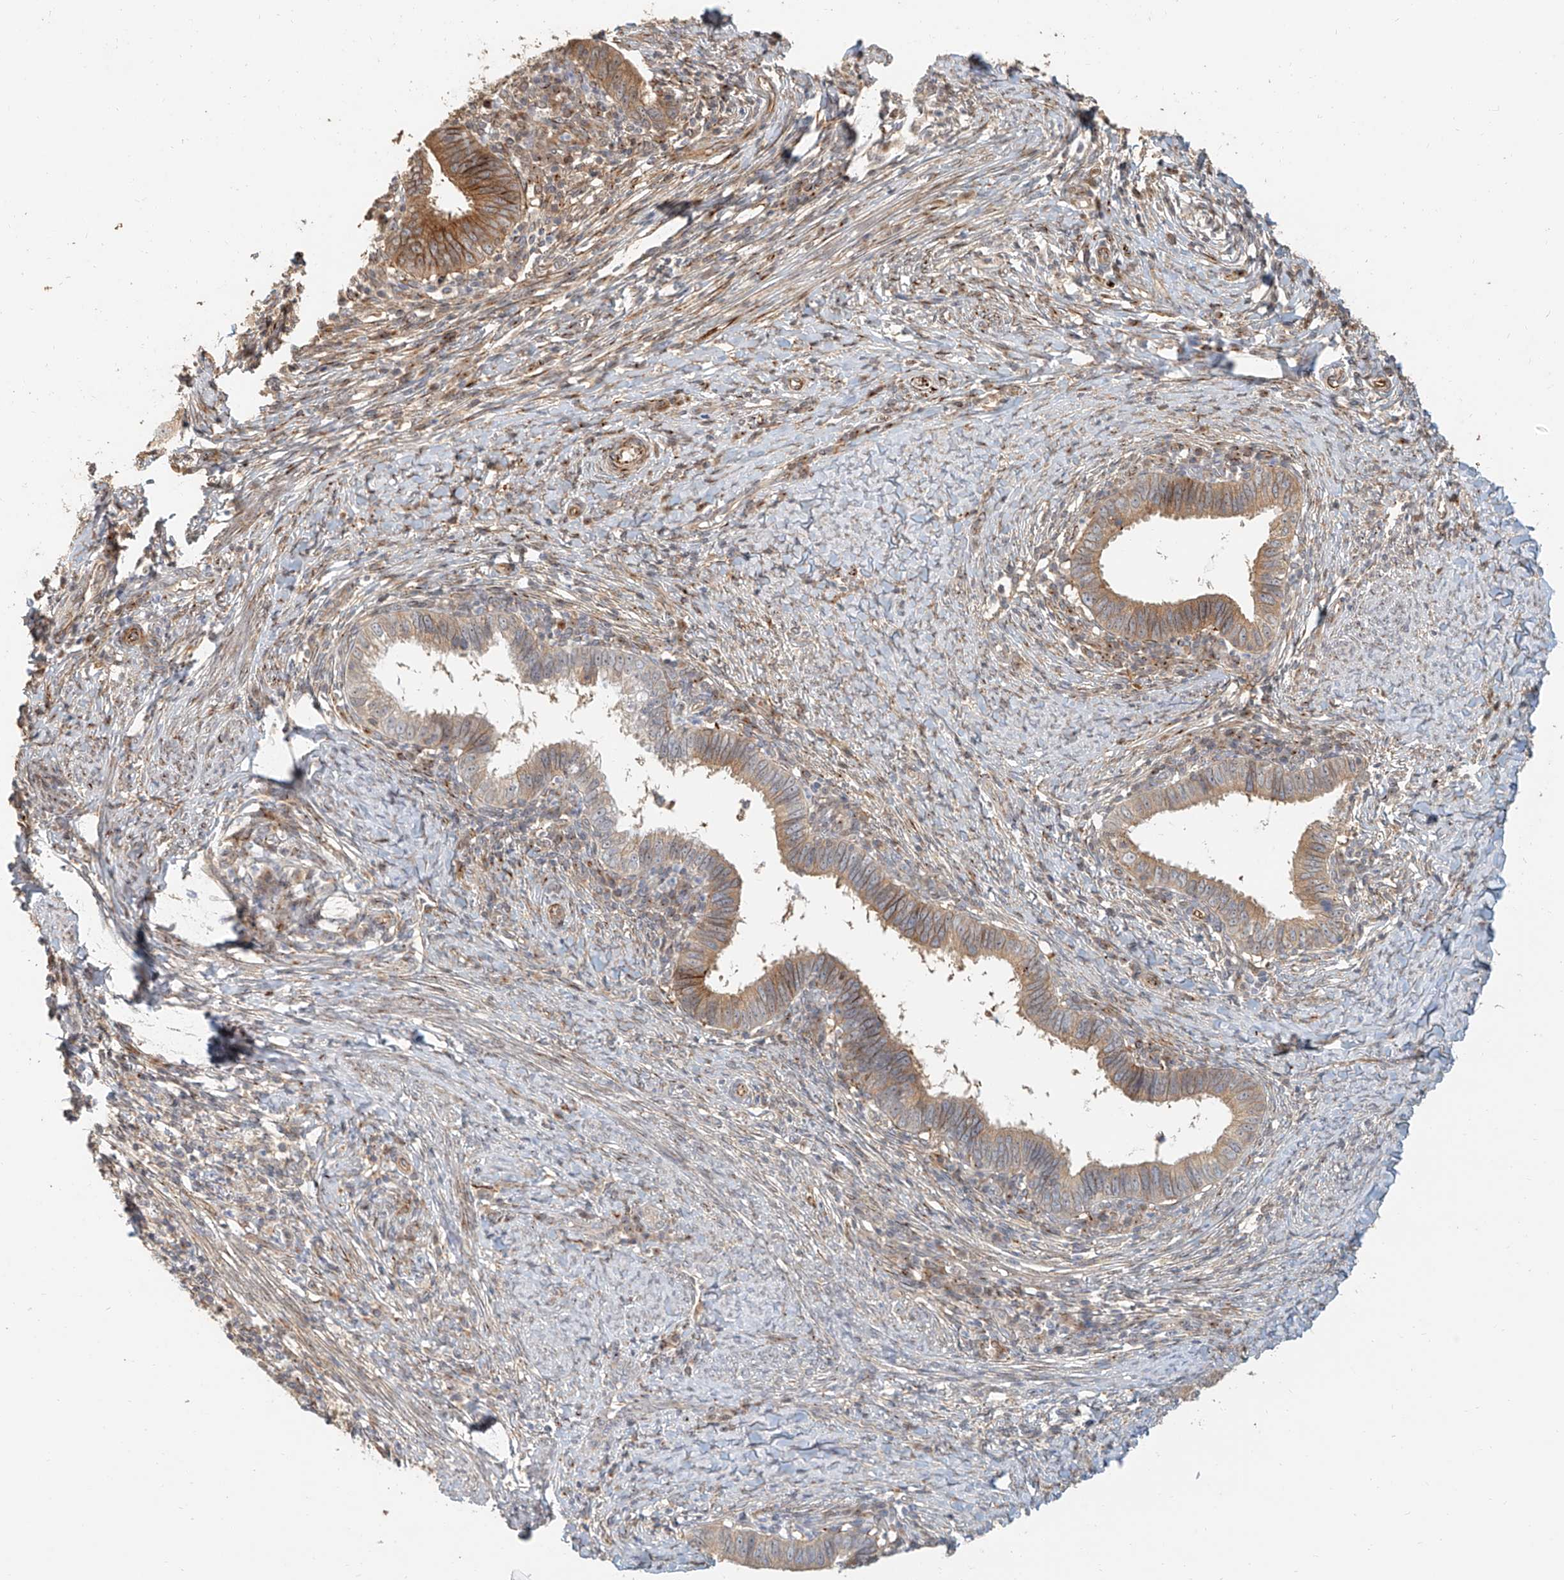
{"staining": {"intensity": "moderate", "quantity": "25%-75%", "location": "cytoplasmic/membranous"}, "tissue": "cervical cancer", "cell_type": "Tumor cells", "image_type": "cancer", "snomed": [{"axis": "morphology", "description": "Adenocarcinoma, NOS"}, {"axis": "topography", "description": "Cervix"}], "caption": "Immunohistochemical staining of cervical cancer demonstrates medium levels of moderate cytoplasmic/membranous protein staining in approximately 25%-75% of tumor cells.", "gene": "NAP1L1", "patient": {"sex": "female", "age": 36}}